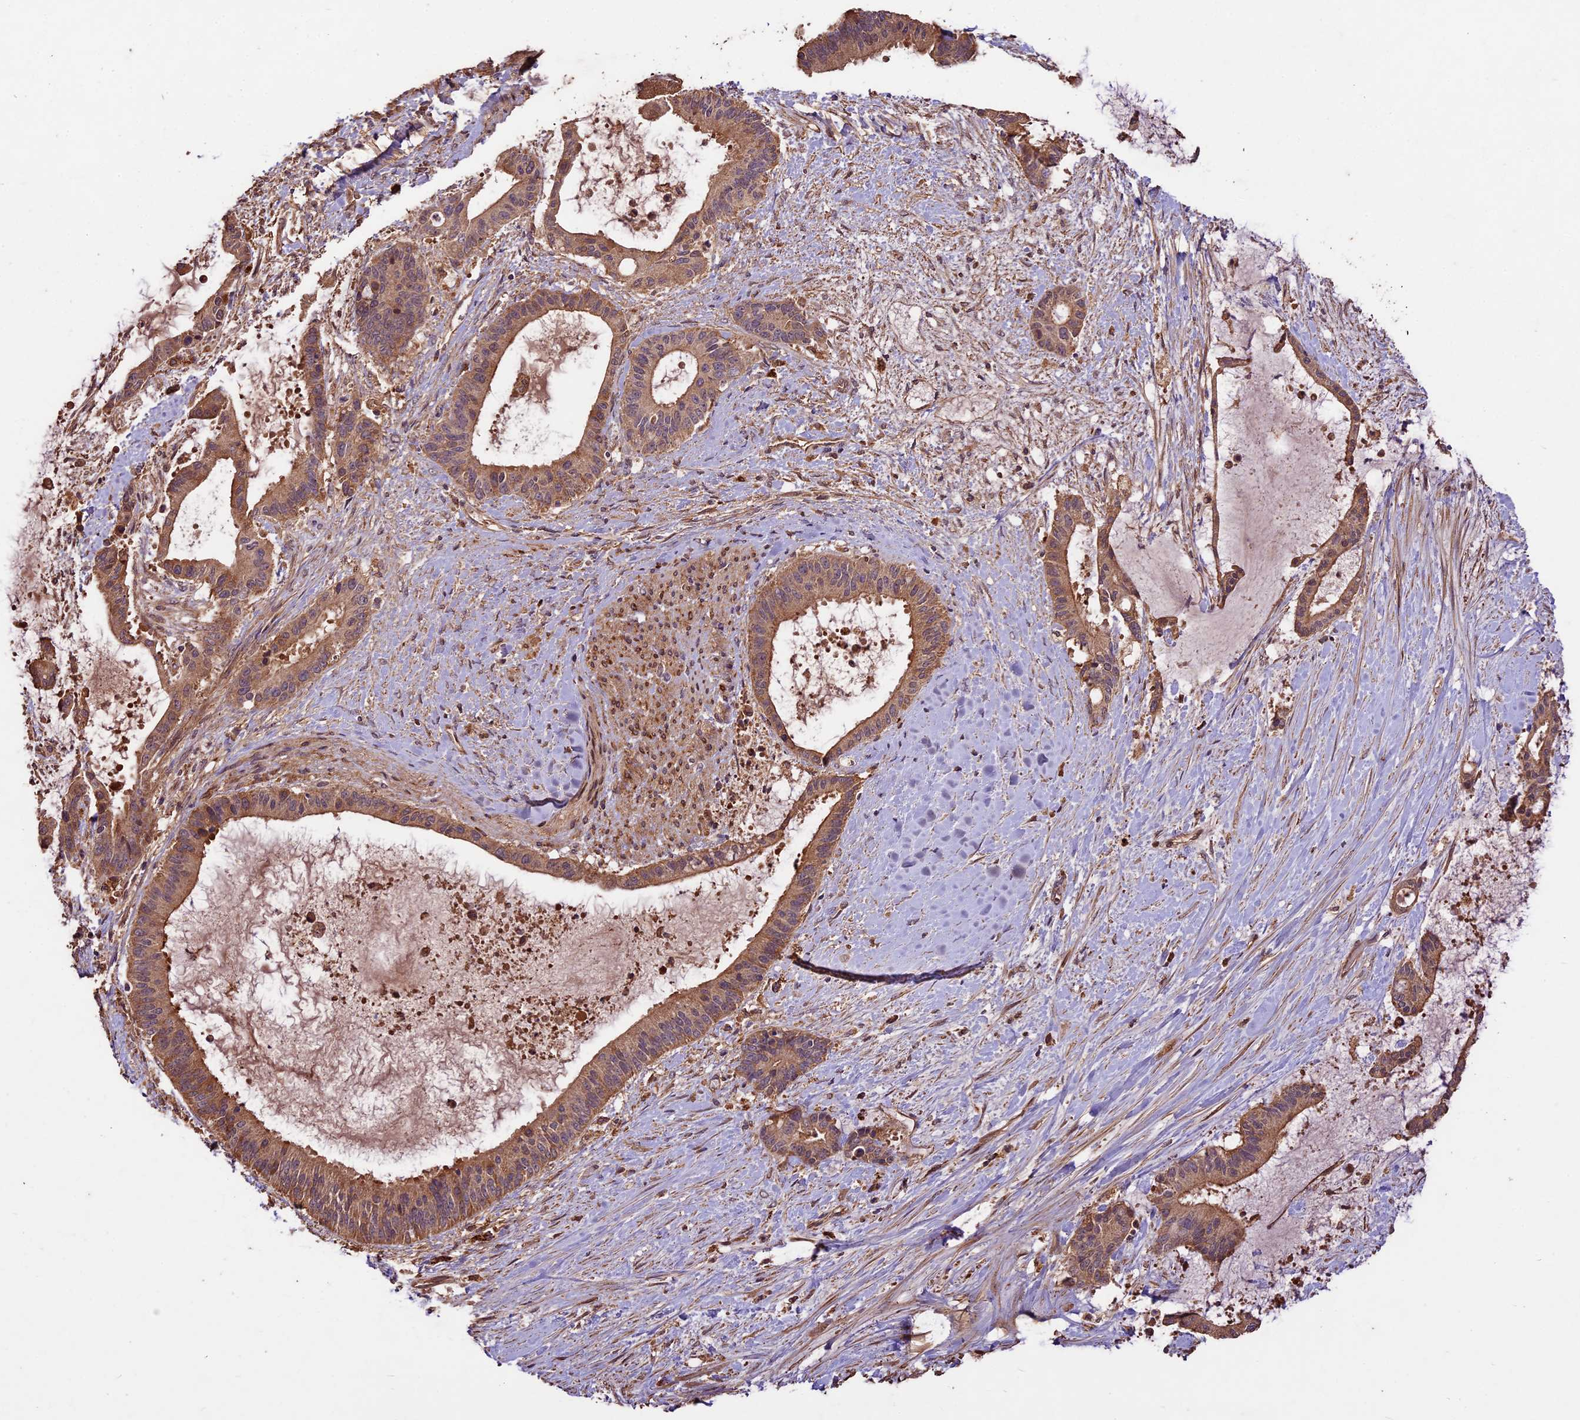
{"staining": {"intensity": "moderate", "quantity": ">75%", "location": "cytoplasmic/membranous"}, "tissue": "liver cancer", "cell_type": "Tumor cells", "image_type": "cancer", "snomed": [{"axis": "morphology", "description": "Normal tissue, NOS"}, {"axis": "morphology", "description": "Cholangiocarcinoma"}, {"axis": "topography", "description": "Liver"}, {"axis": "topography", "description": "Peripheral nerve tissue"}], "caption": "Protein expression analysis of liver cholangiocarcinoma demonstrates moderate cytoplasmic/membranous positivity in about >75% of tumor cells.", "gene": "CRLF1", "patient": {"sex": "female", "age": 73}}